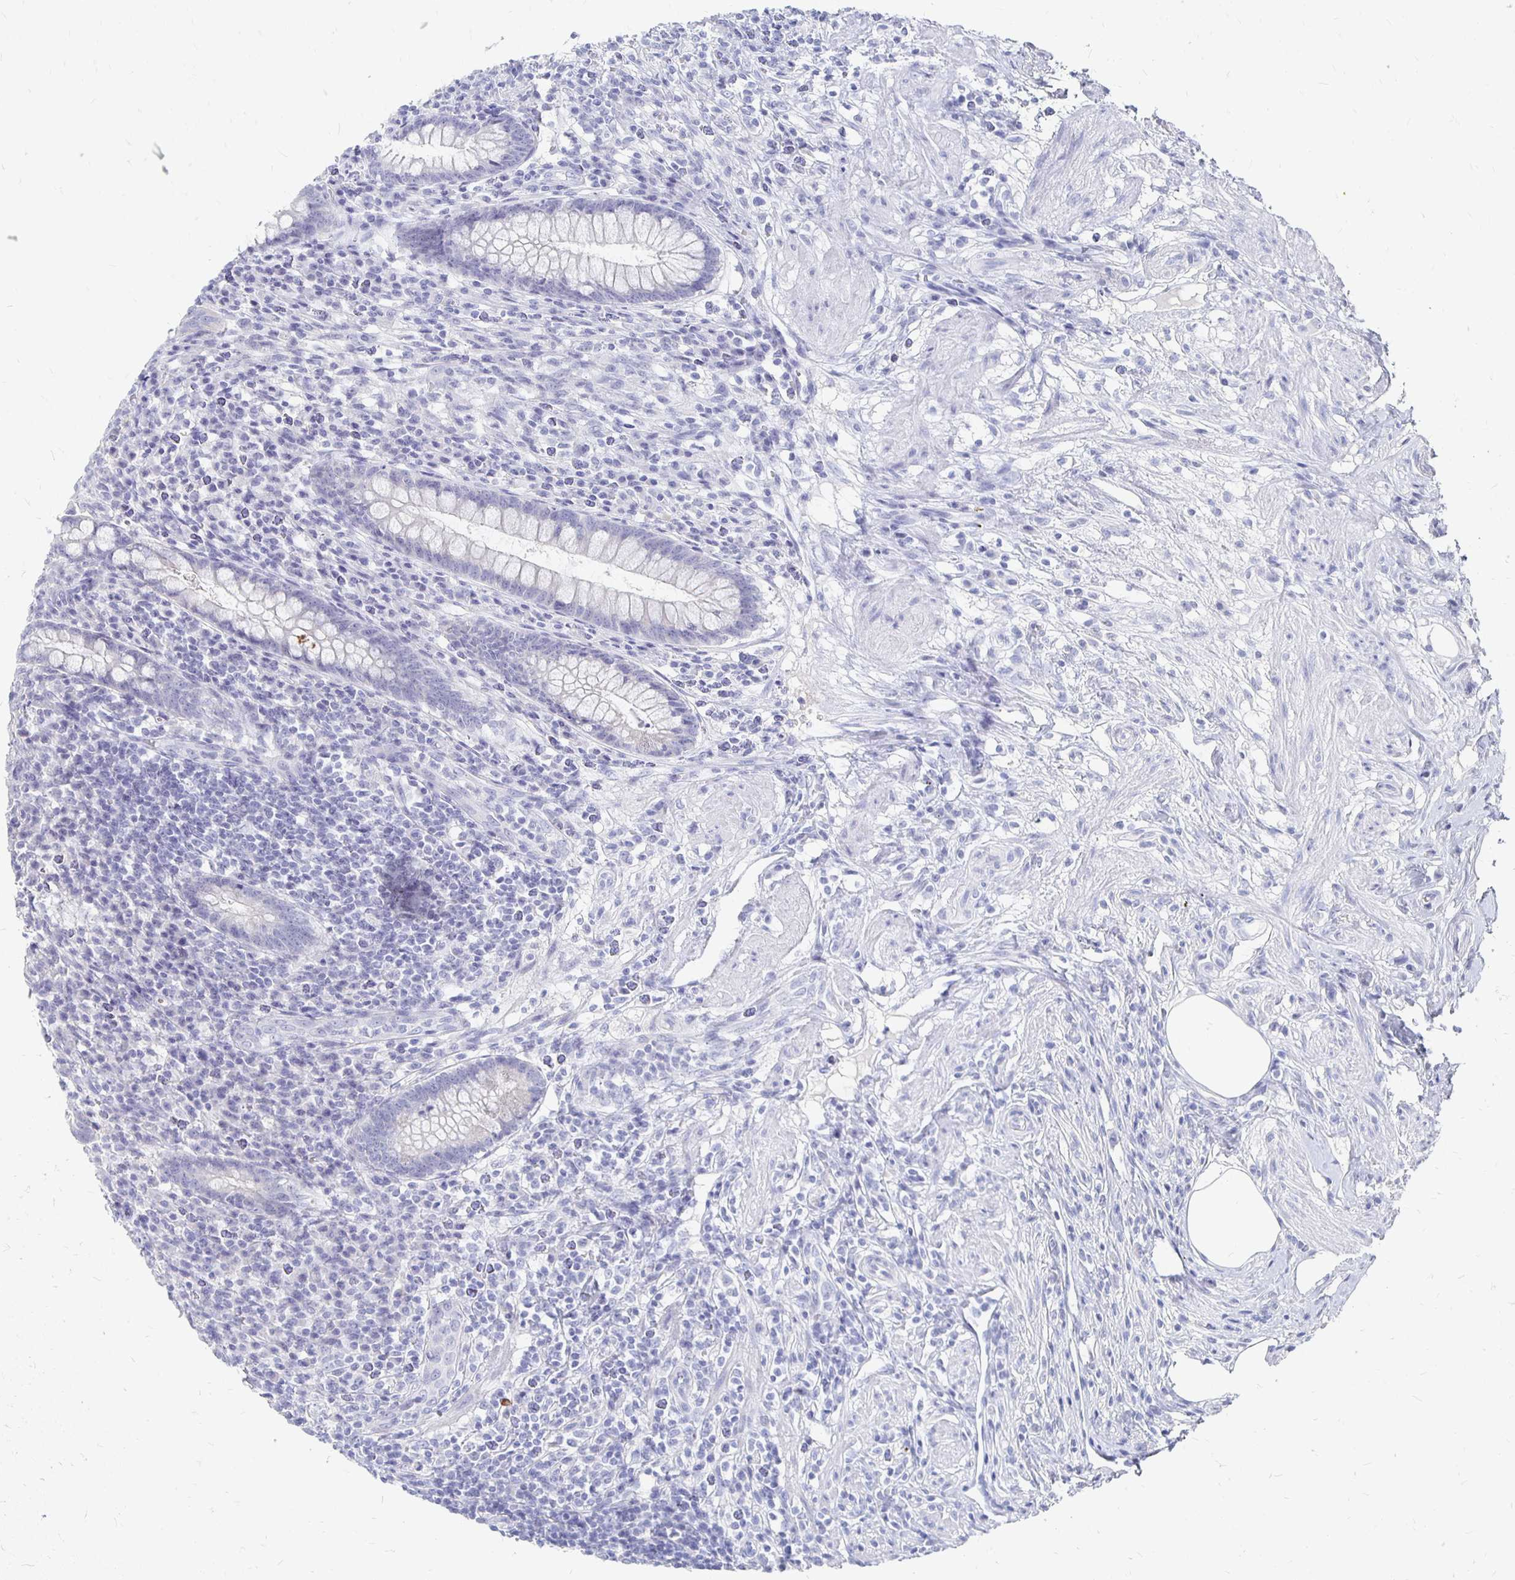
{"staining": {"intensity": "negative", "quantity": "none", "location": "none"}, "tissue": "appendix", "cell_type": "Glandular cells", "image_type": "normal", "snomed": [{"axis": "morphology", "description": "Normal tissue, NOS"}, {"axis": "topography", "description": "Appendix"}], "caption": "The photomicrograph reveals no significant positivity in glandular cells of appendix.", "gene": "FKRP", "patient": {"sex": "female", "age": 56}}